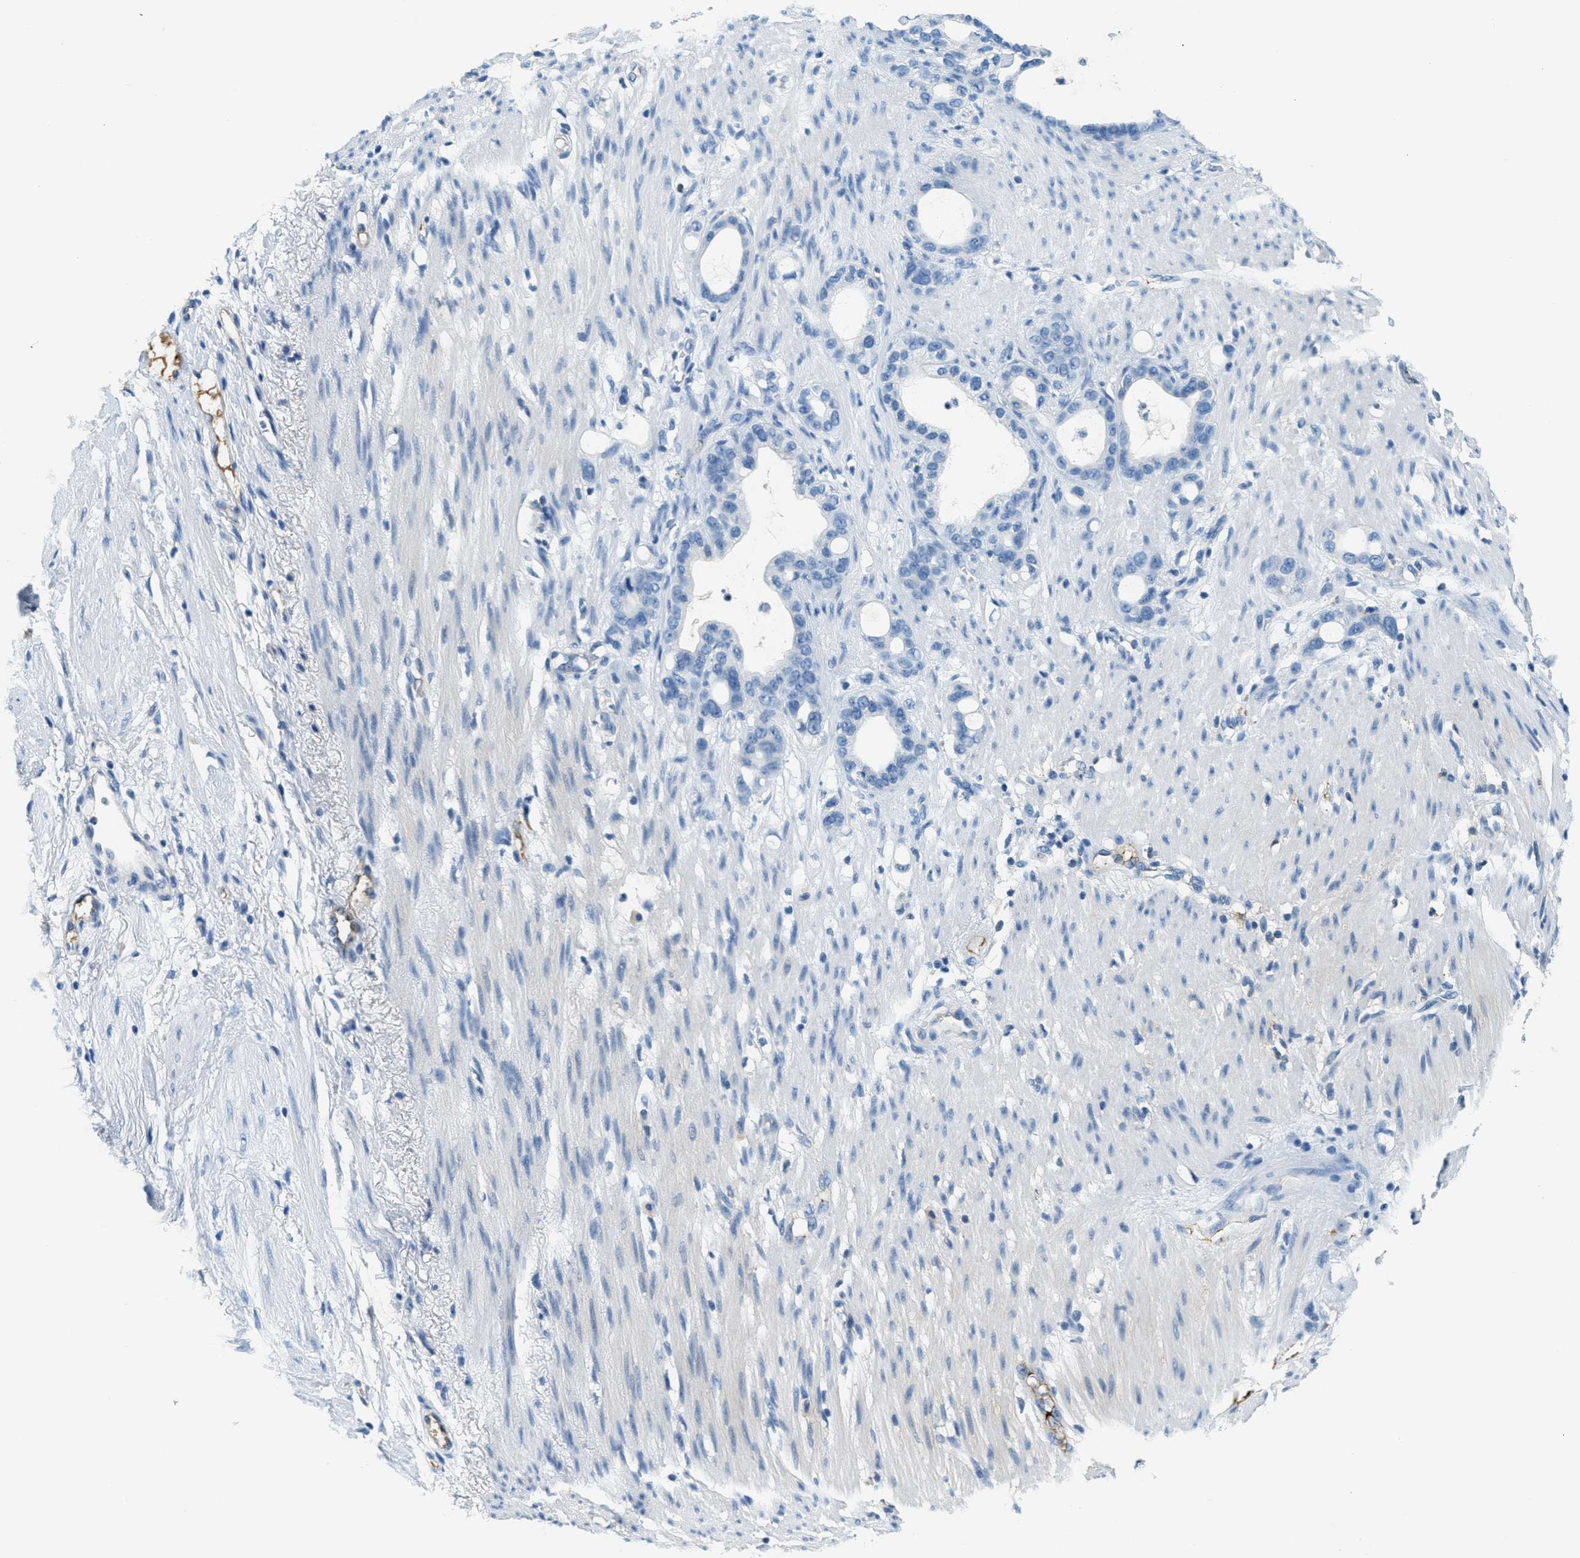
{"staining": {"intensity": "negative", "quantity": "none", "location": "none"}, "tissue": "stomach cancer", "cell_type": "Tumor cells", "image_type": "cancer", "snomed": [{"axis": "morphology", "description": "Adenocarcinoma, NOS"}, {"axis": "topography", "description": "Stomach"}], "caption": "Stomach adenocarcinoma was stained to show a protein in brown. There is no significant positivity in tumor cells.", "gene": "A2M", "patient": {"sex": "female", "age": 75}}